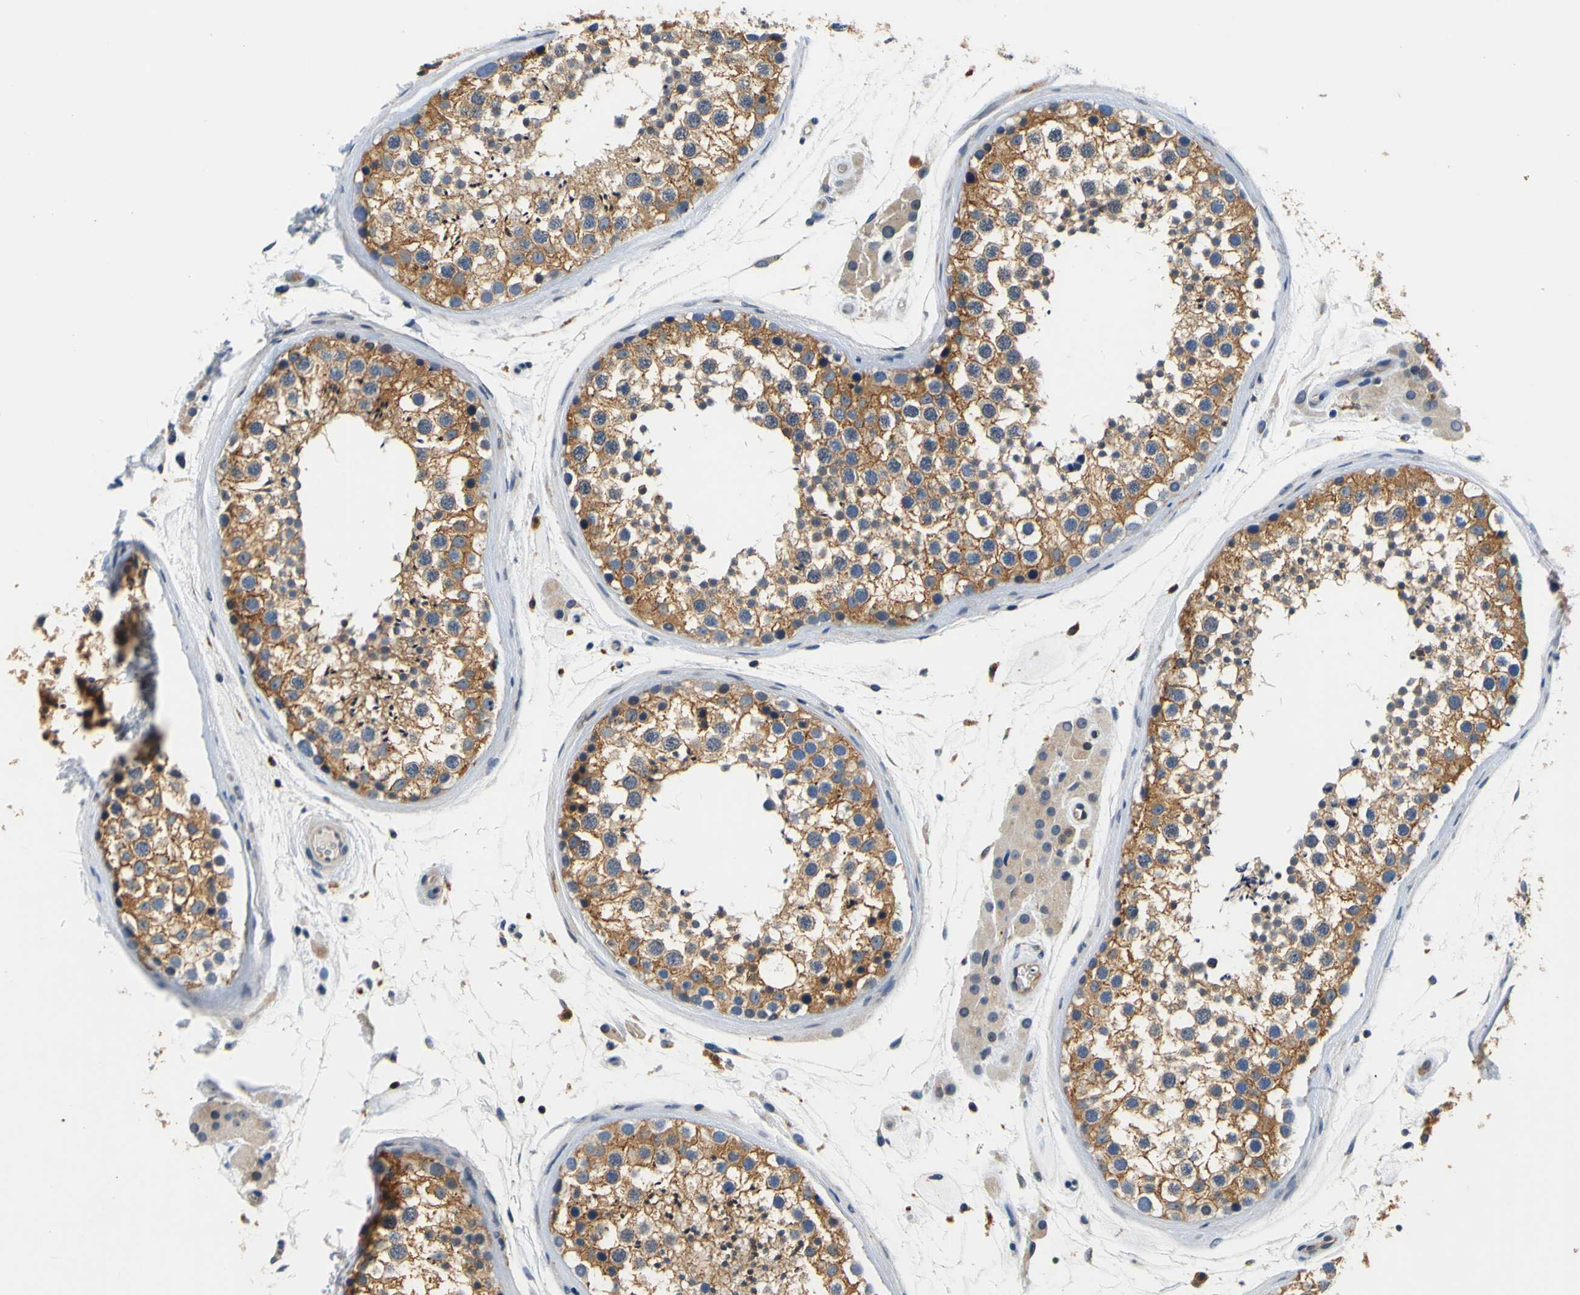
{"staining": {"intensity": "moderate", "quantity": ">75%", "location": "cytoplasmic/membranous"}, "tissue": "testis", "cell_type": "Cells in seminiferous ducts", "image_type": "normal", "snomed": [{"axis": "morphology", "description": "Normal tissue, NOS"}, {"axis": "topography", "description": "Testis"}], "caption": "Immunohistochemical staining of benign human testis displays moderate cytoplasmic/membranous protein staining in approximately >75% of cells in seminiferous ducts. Ihc stains the protein in brown and the nuclei are stained blue.", "gene": "TNIK", "patient": {"sex": "male", "age": 46}}